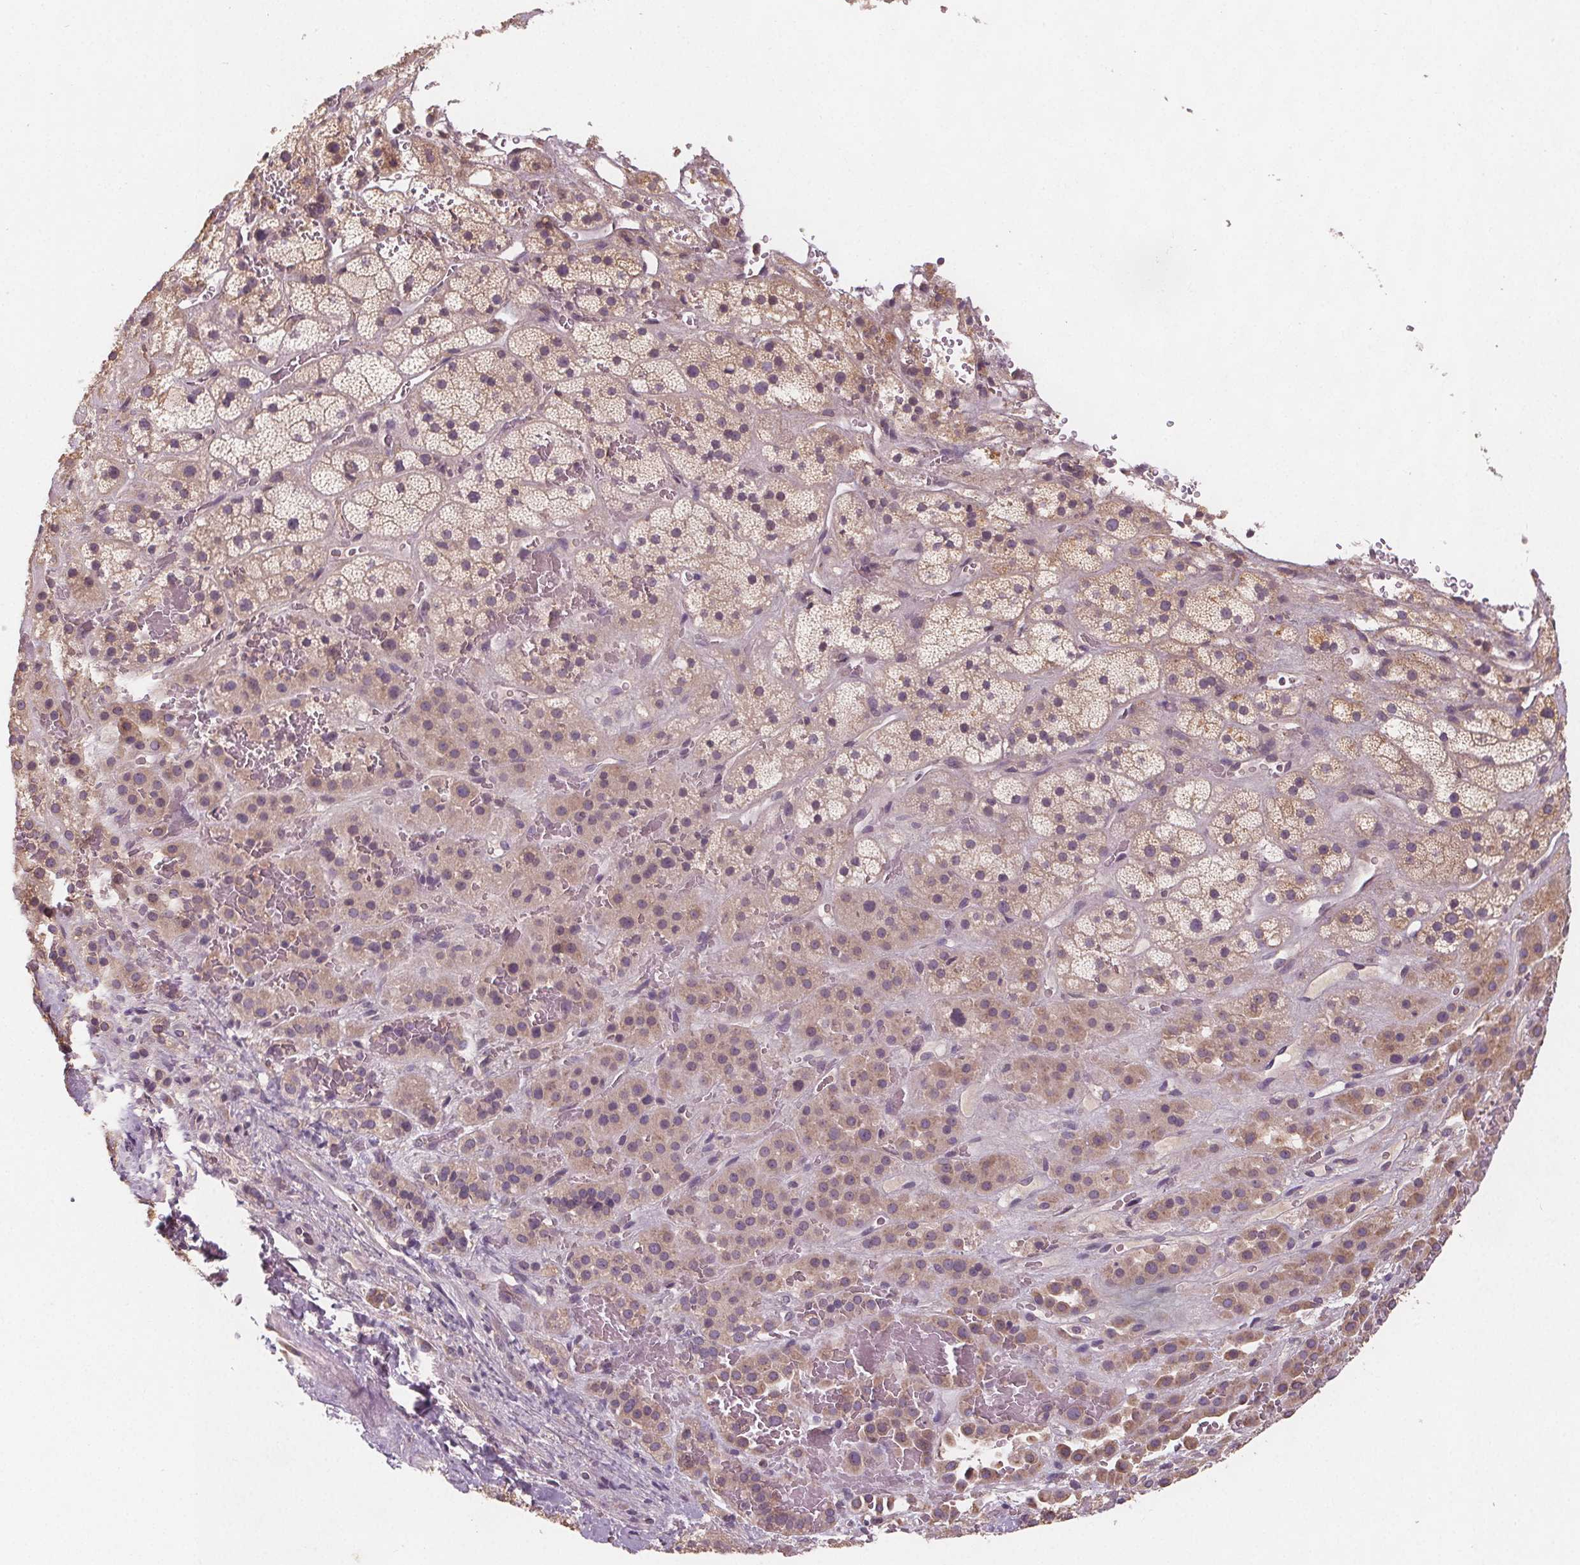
{"staining": {"intensity": "weak", "quantity": "25%-75%", "location": "cytoplasmic/membranous"}, "tissue": "adrenal gland", "cell_type": "Glandular cells", "image_type": "normal", "snomed": [{"axis": "morphology", "description": "Normal tissue, NOS"}, {"axis": "topography", "description": "Adrenal gland"}], "caption": "The image demonstrates a brown stain indicating the presence of a protein in the cytoplasmic/membranous of glandular cells in adrenal gland.", "gene": "TMEM80", "patient": {"sex": "male", "age": 57}}